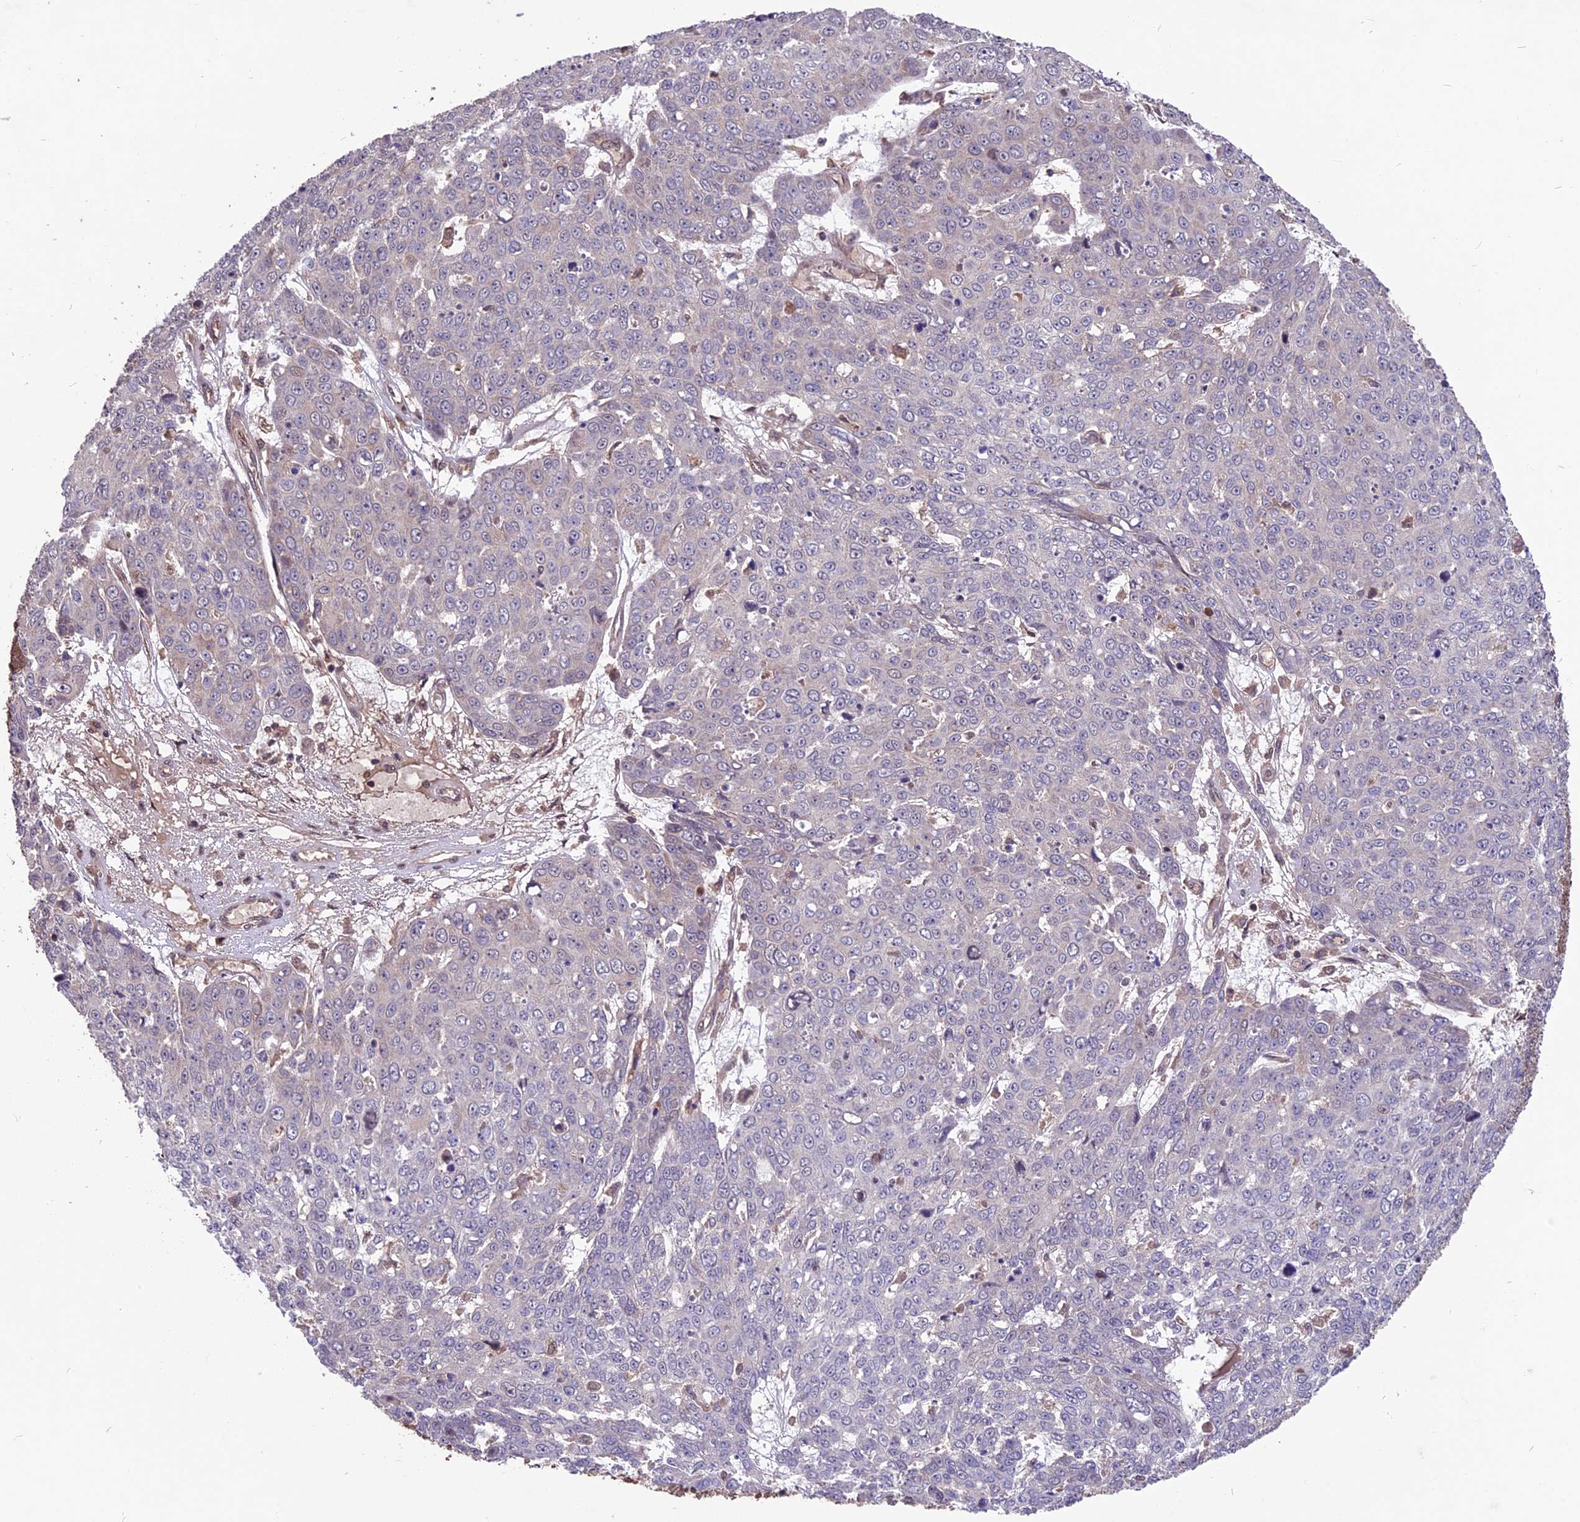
{"staining": {"intensity": "moderate", "quantity": "<25%", "location": "cytoplasmic/membranous,nuclear"}, "tissue": "skin cancer", "cell_type": "Tumor cells", "image_type": "cancer", "snomed": [{"axis": "morphology", "description": "Normal tissue, NOS"}, {"axis": "morphology", "description": "Squamous cell carcinoma, NOS"}, {"axis": "topography", "description": "Skin"}], "caption": "This micrograph demonstrates IHC staining of human skin cancer, with low moderate cytoplasmic/membranous and nuclear staining in approximately <25% of tumor cells.", "gene": "ZNF598", "patient": {"sex": "male", "age": 72}}